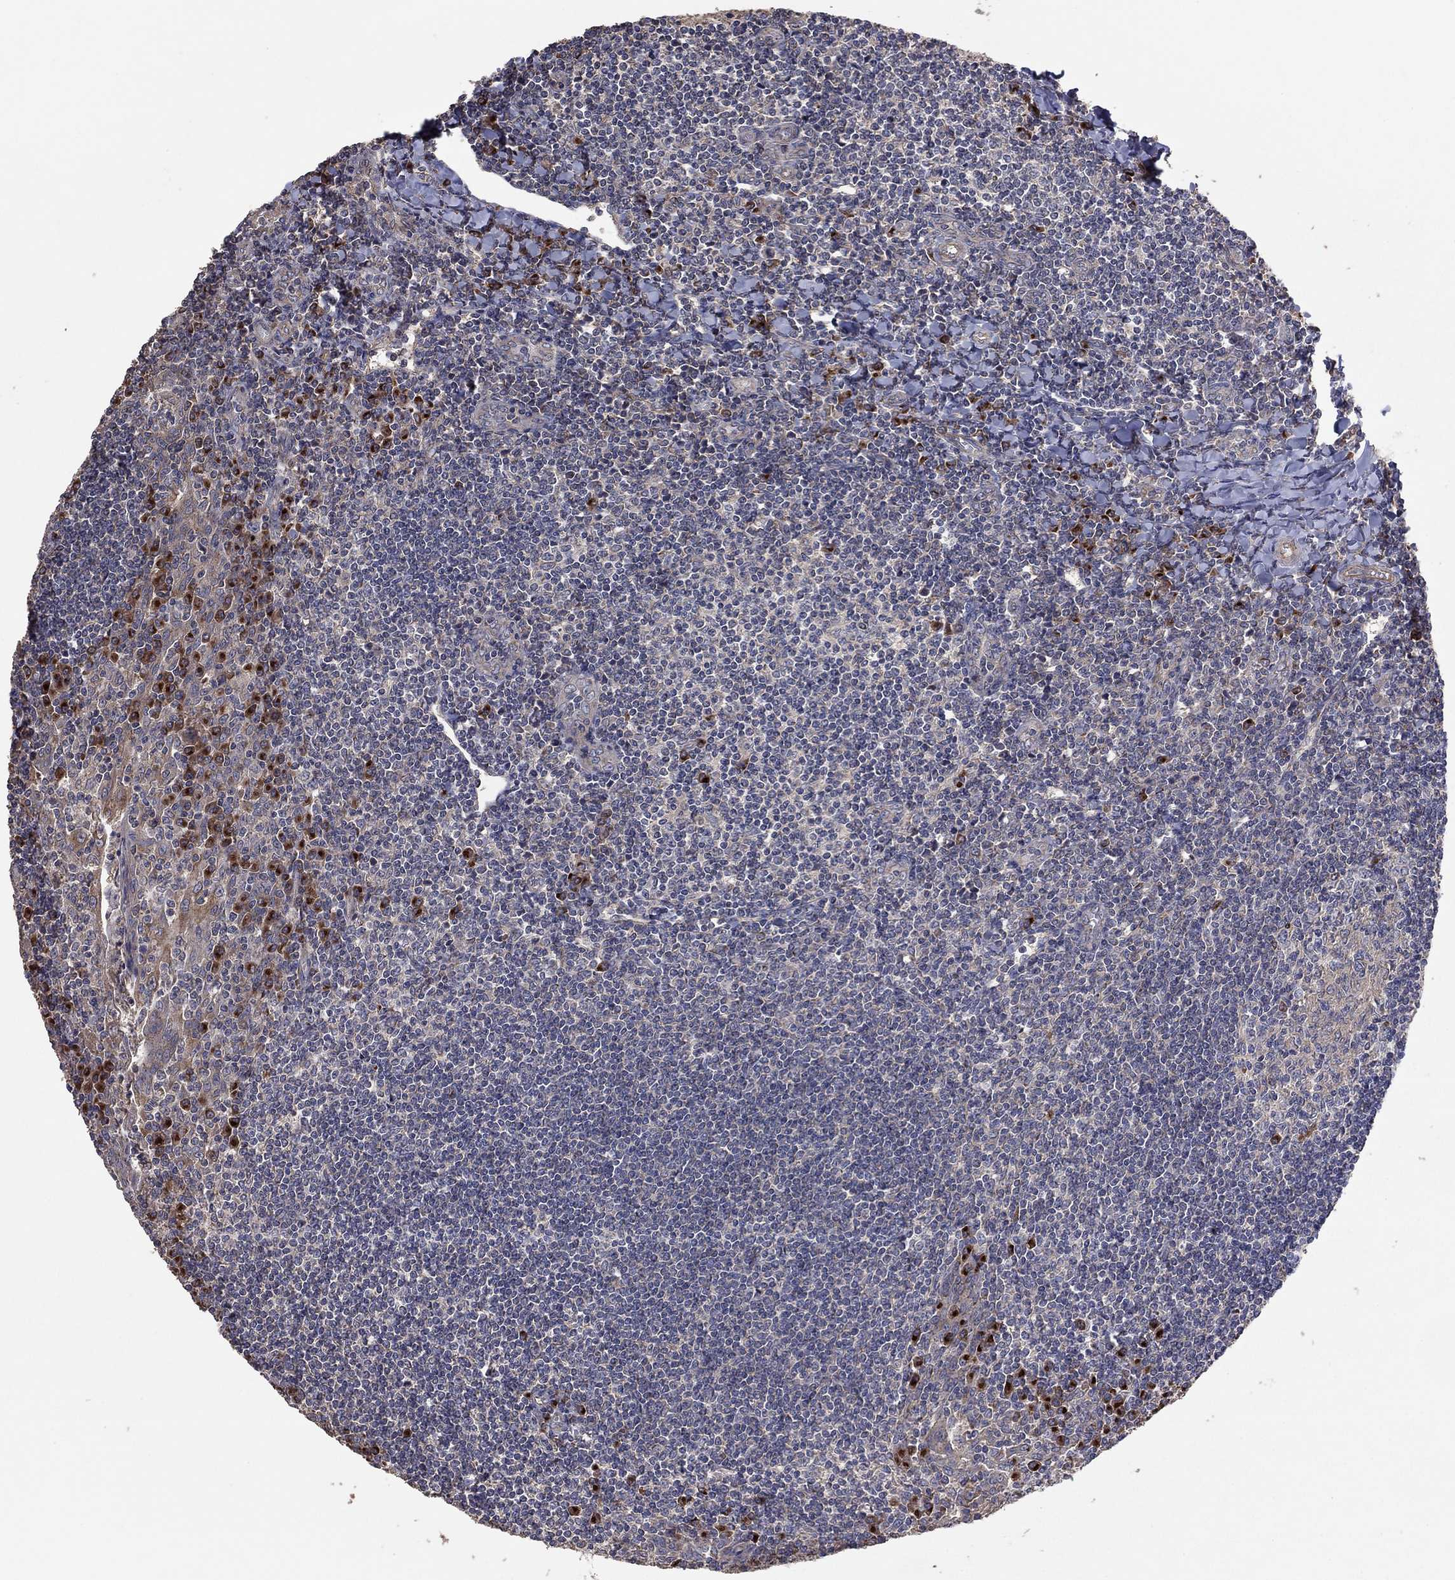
{"staining": {"intensity": "strong", "quantity": "<25%", "location": "cytoplasmic/membranous"}, "tissue": "tonsil", "cell_type": "Germinal center cells", "image_type": "normal", "snomed": [{"axis": "morphology", "description": "Normal tissue, NOS"}, {"axis": "topography", "description": "Tonsil"}], "caption": "Brown immunohistochemical staining in benign tonsil shows strong cytoplasmic/membranous positivity in approximately <25% of germinal center cells.", "gene": "FLT4", "patient": {"sex": "female", "age": 12}}